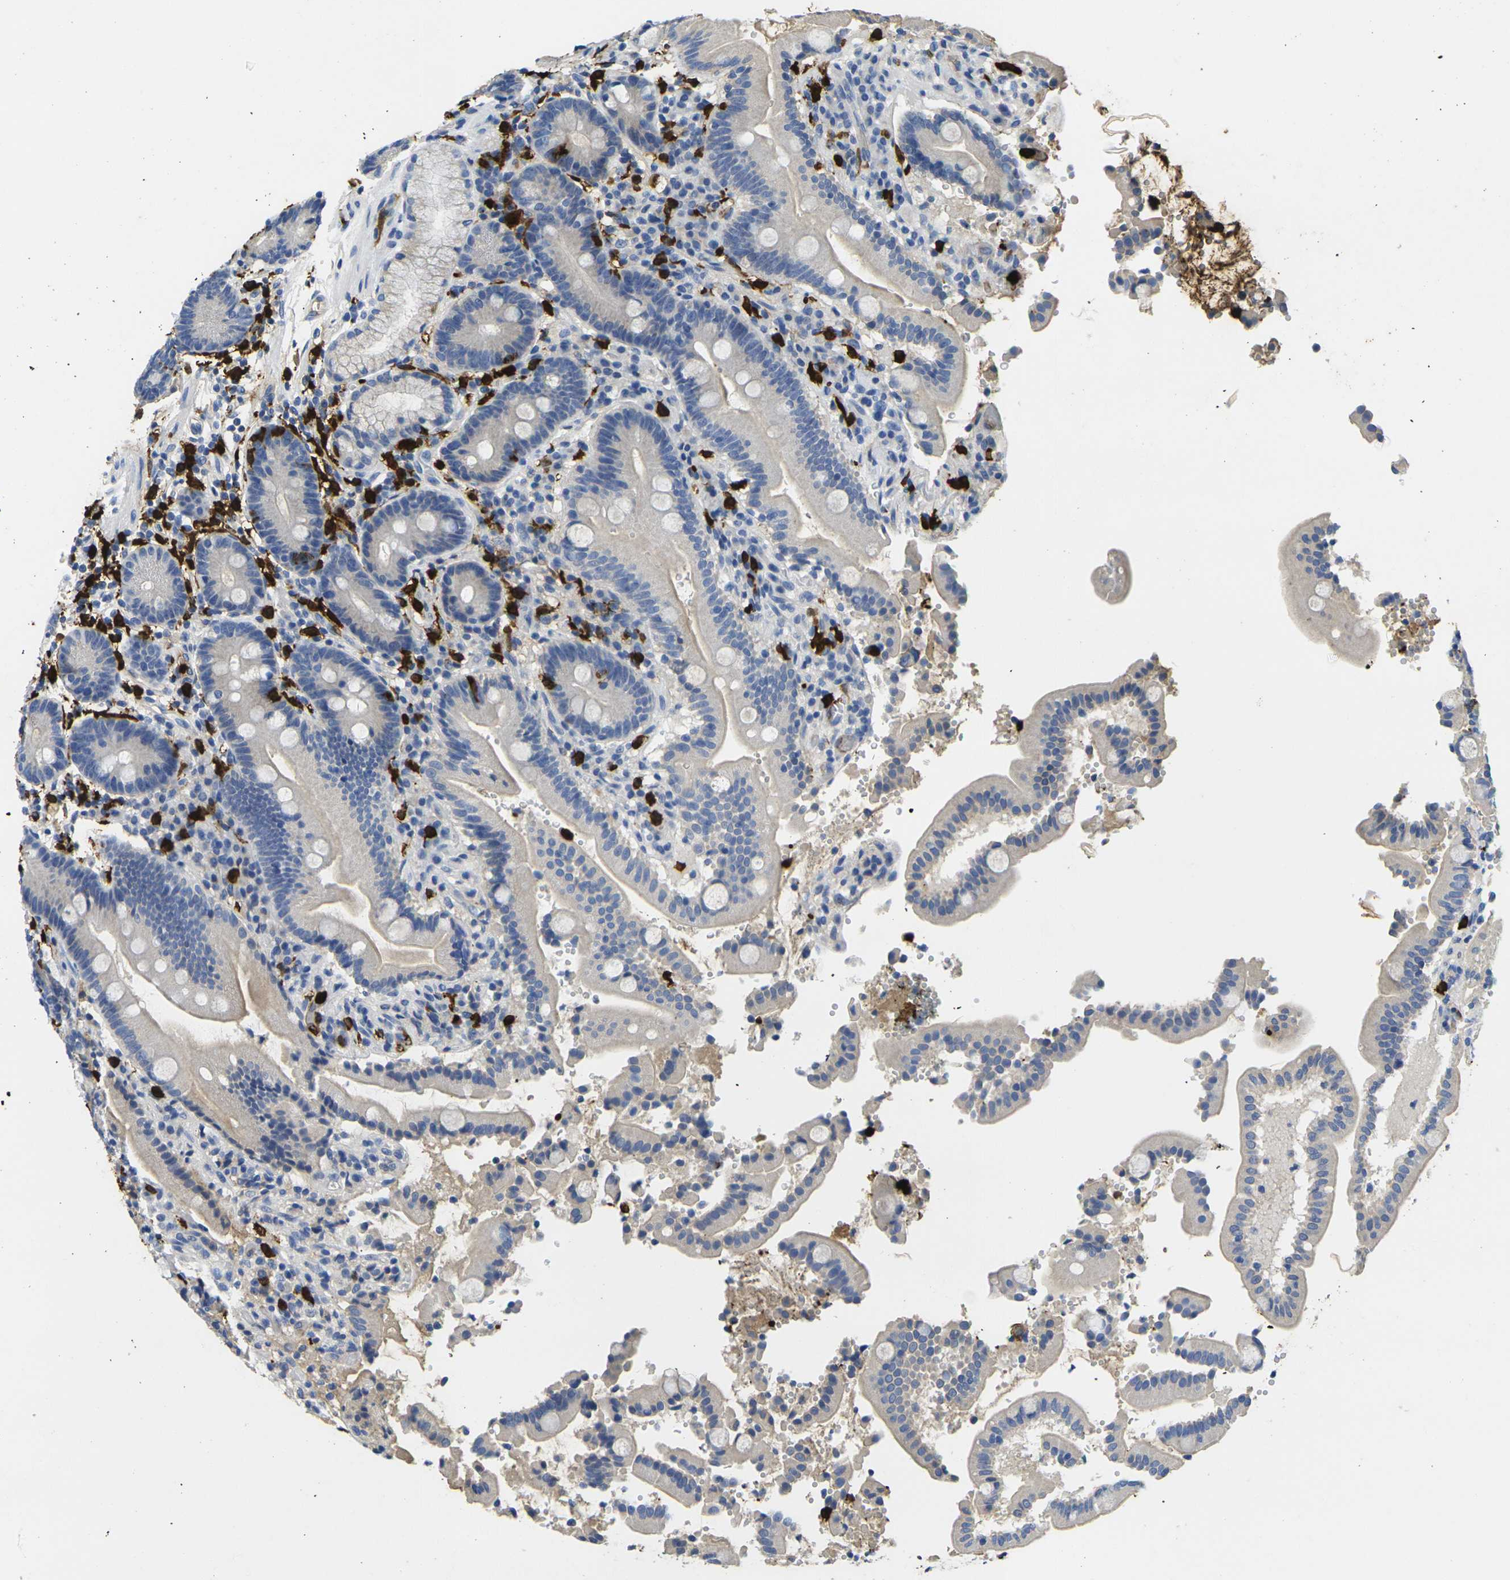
{"staining": {"intensity": "negative", "quantity": "none", "location": "none"}, "tissue": "duodenum", "cell_type": "Glandular cells", "image_type": "normal", "snomed": [{"axis": "morphology", "description": "Normal tissue, NOS"}, {"axis": "topography", "description": "Small intestine, NOS"}], "caption": "Immunohistochemical staining of benign duodenum demonstrates no significant staining in glandular cells. Nuclei are stained in blue.", "gene": "S100A9", "patient": {"sex": "female", "age": 71}}